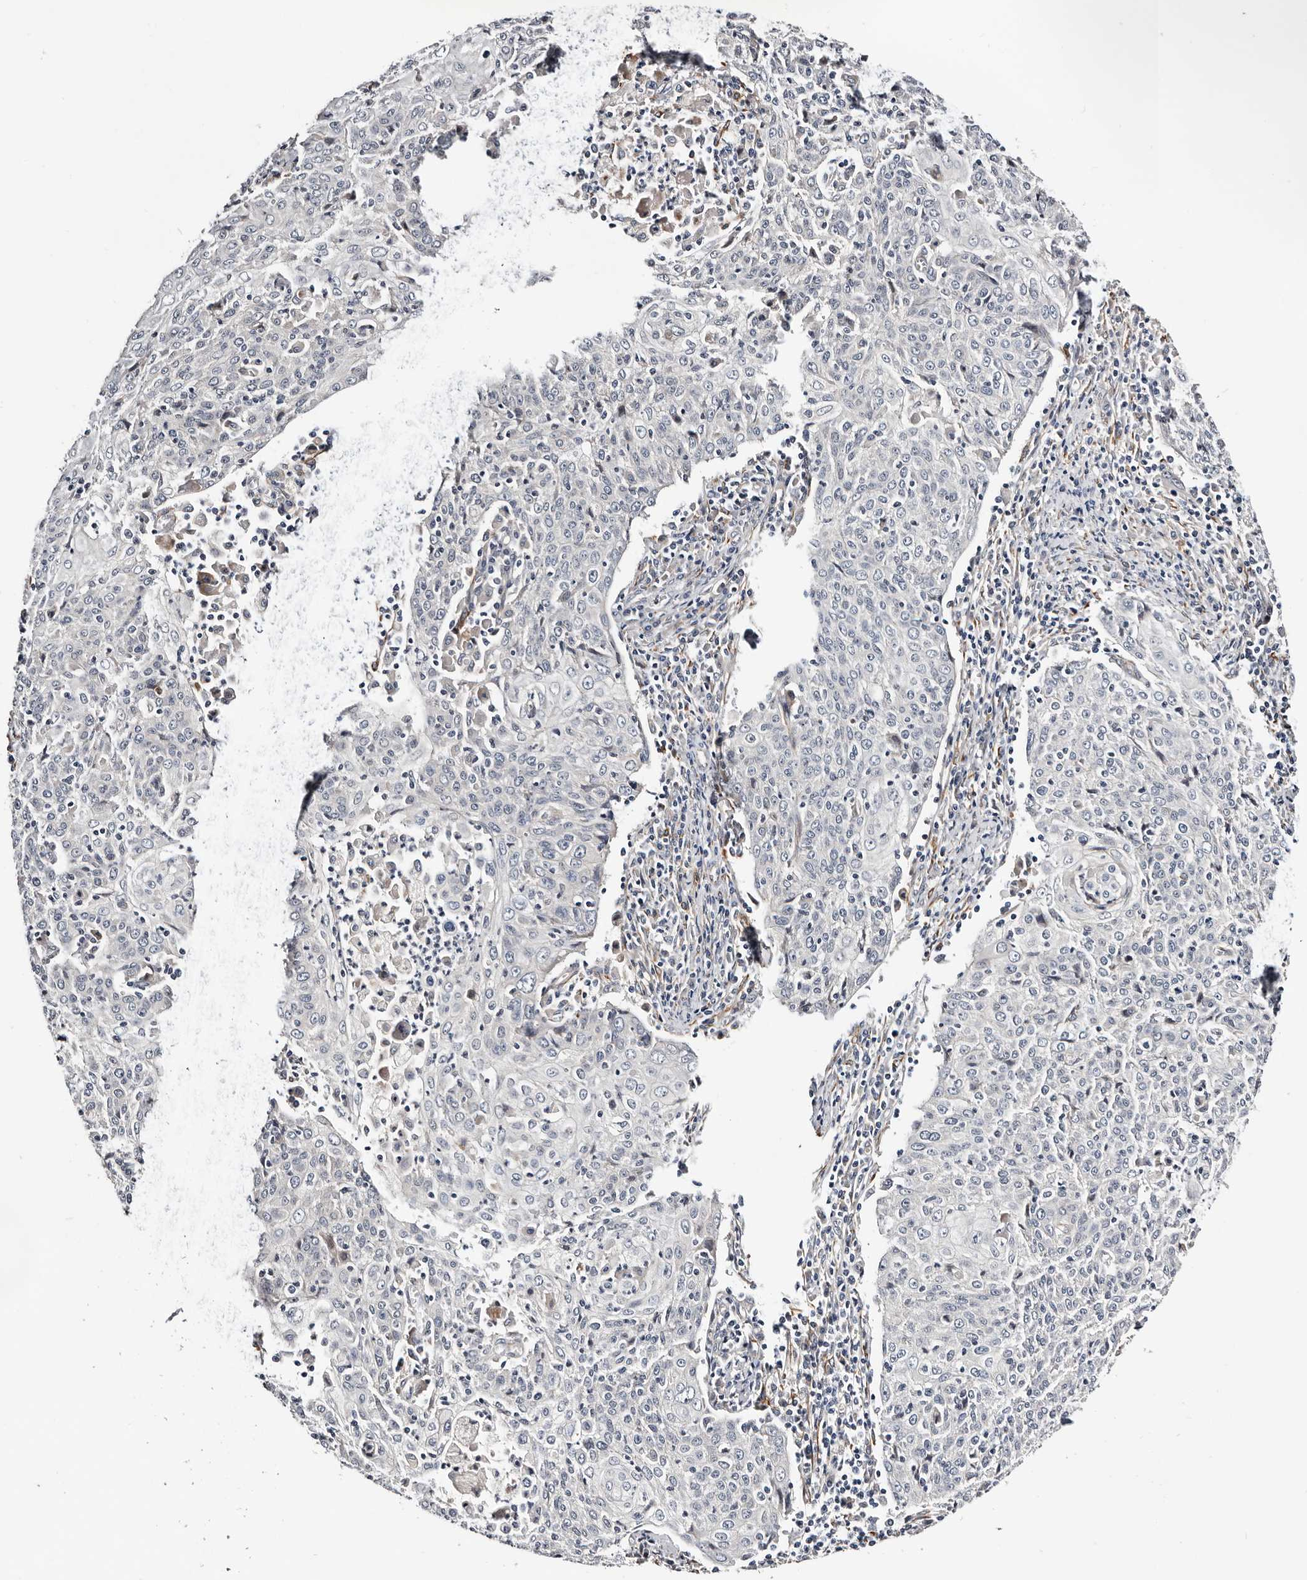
{"staining": {"intensity": "negative", "quantity": "none", "location": "none"}, "tissue": "cervical cancer", "cell_type": "Tumor cells", "image_type": "cancer", "snomed": [{"axis": "morphology", "description": "Squamous cell carcinoma, NOS"}, {"axis": "topography", "description": "Cervix"}], "caption": "A micrograph of squamous cell carcinoma (cervical) stained for a protein exhibits no brown staining in tumor cells.", "gene": "USH1C", "patient": {"sex": "female", "age": 48}}